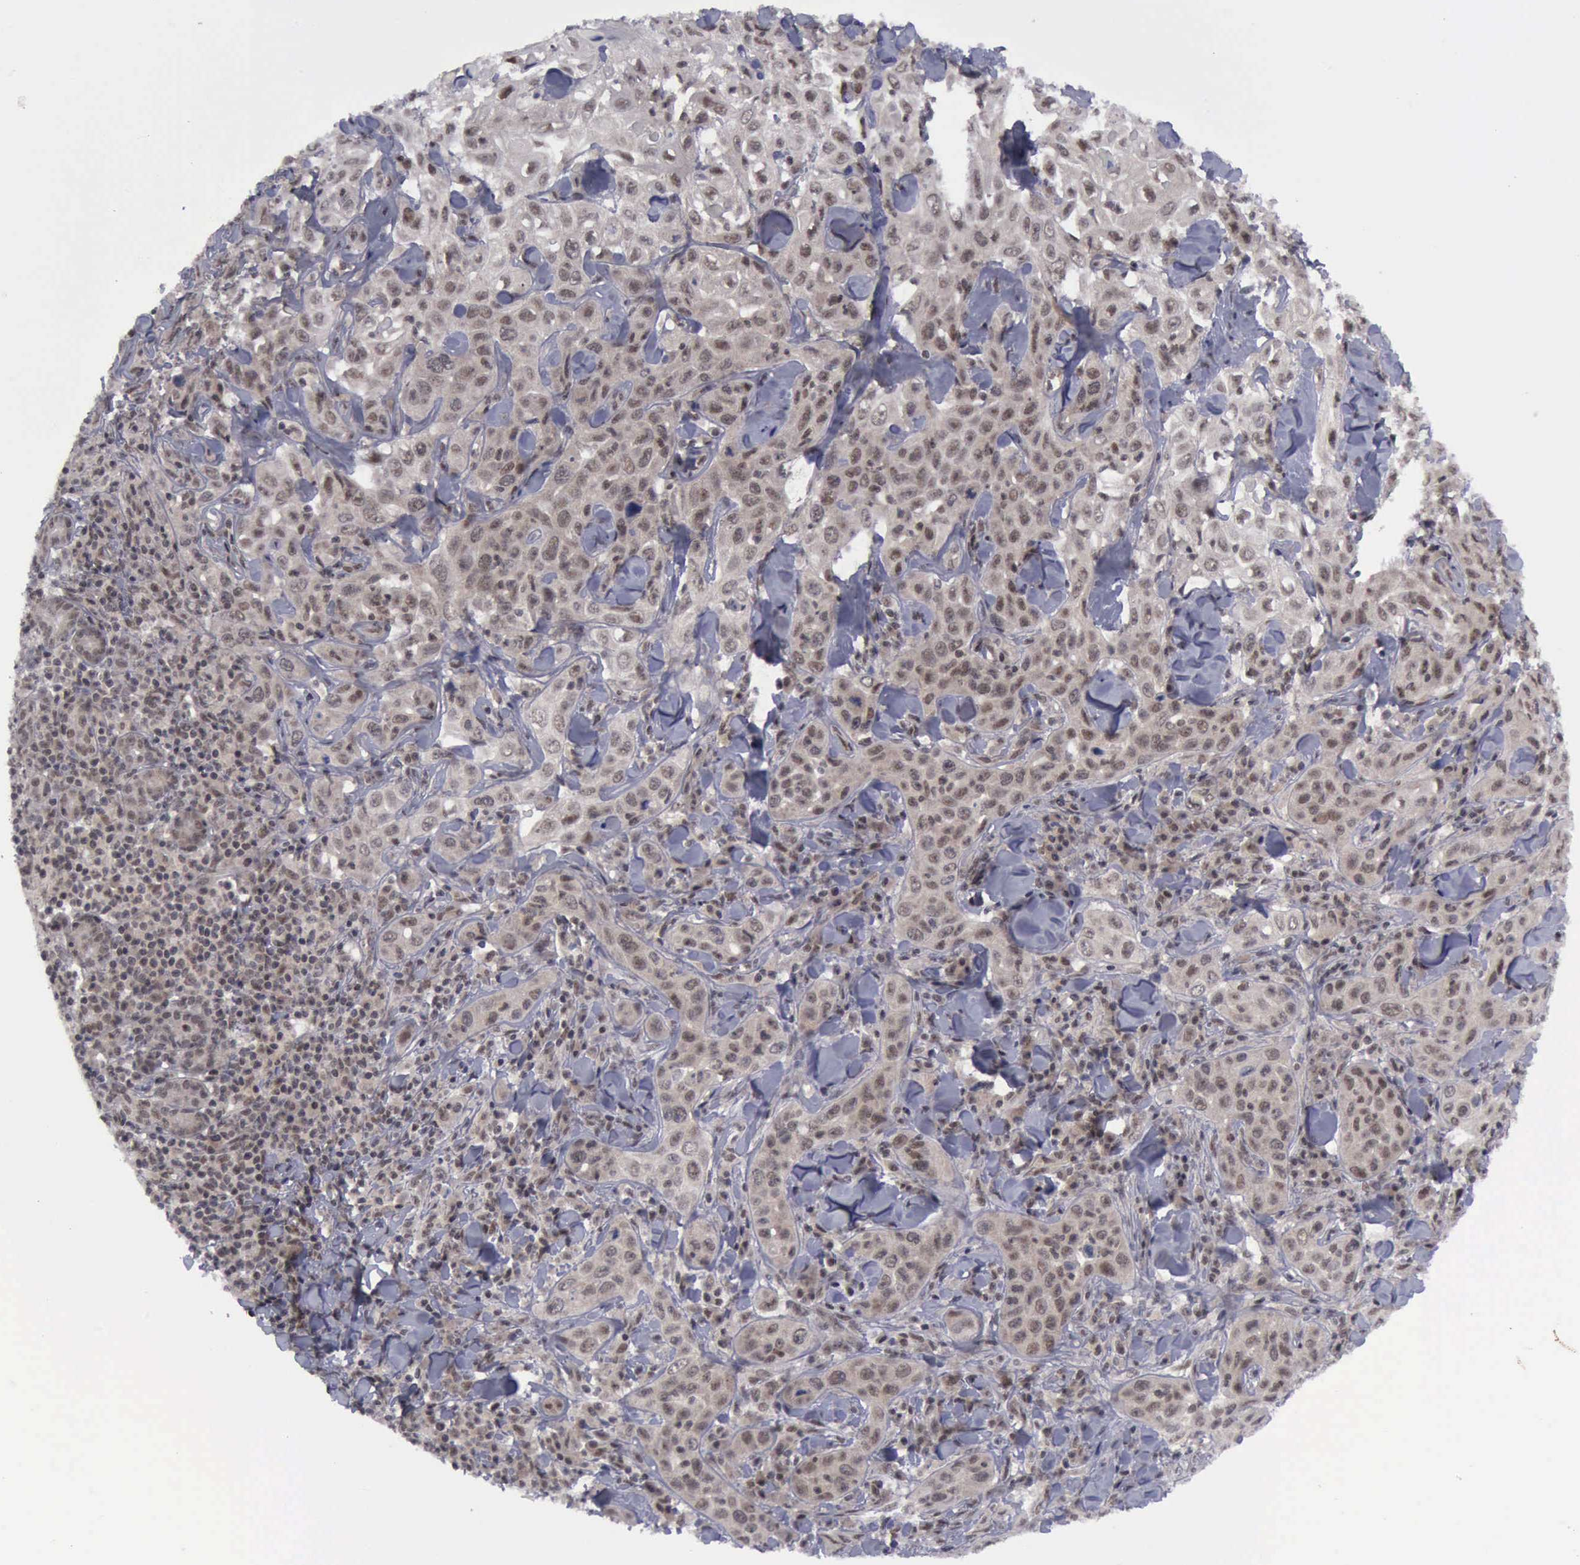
{"staining": {"intensity": "moderate", "quantity": ">75%", "location": "cytoplasmic/membranous,nuclear"}, "tissue": "skin cancer", "cell_type": "Tumor cells", "image_type": "cancer", "snomed": [{"axis": "morphology", "description": "Squamous cell carcinoma, NOS"}, {"axis": "topography", "description": "Skin"}], "caption": "Human squamous cell carcinoma (skin) stained with a protein marker exhibits moderate staining in tumor cells.", "gene": "ATM", "patient": {"sex": "male", "age": 84}}